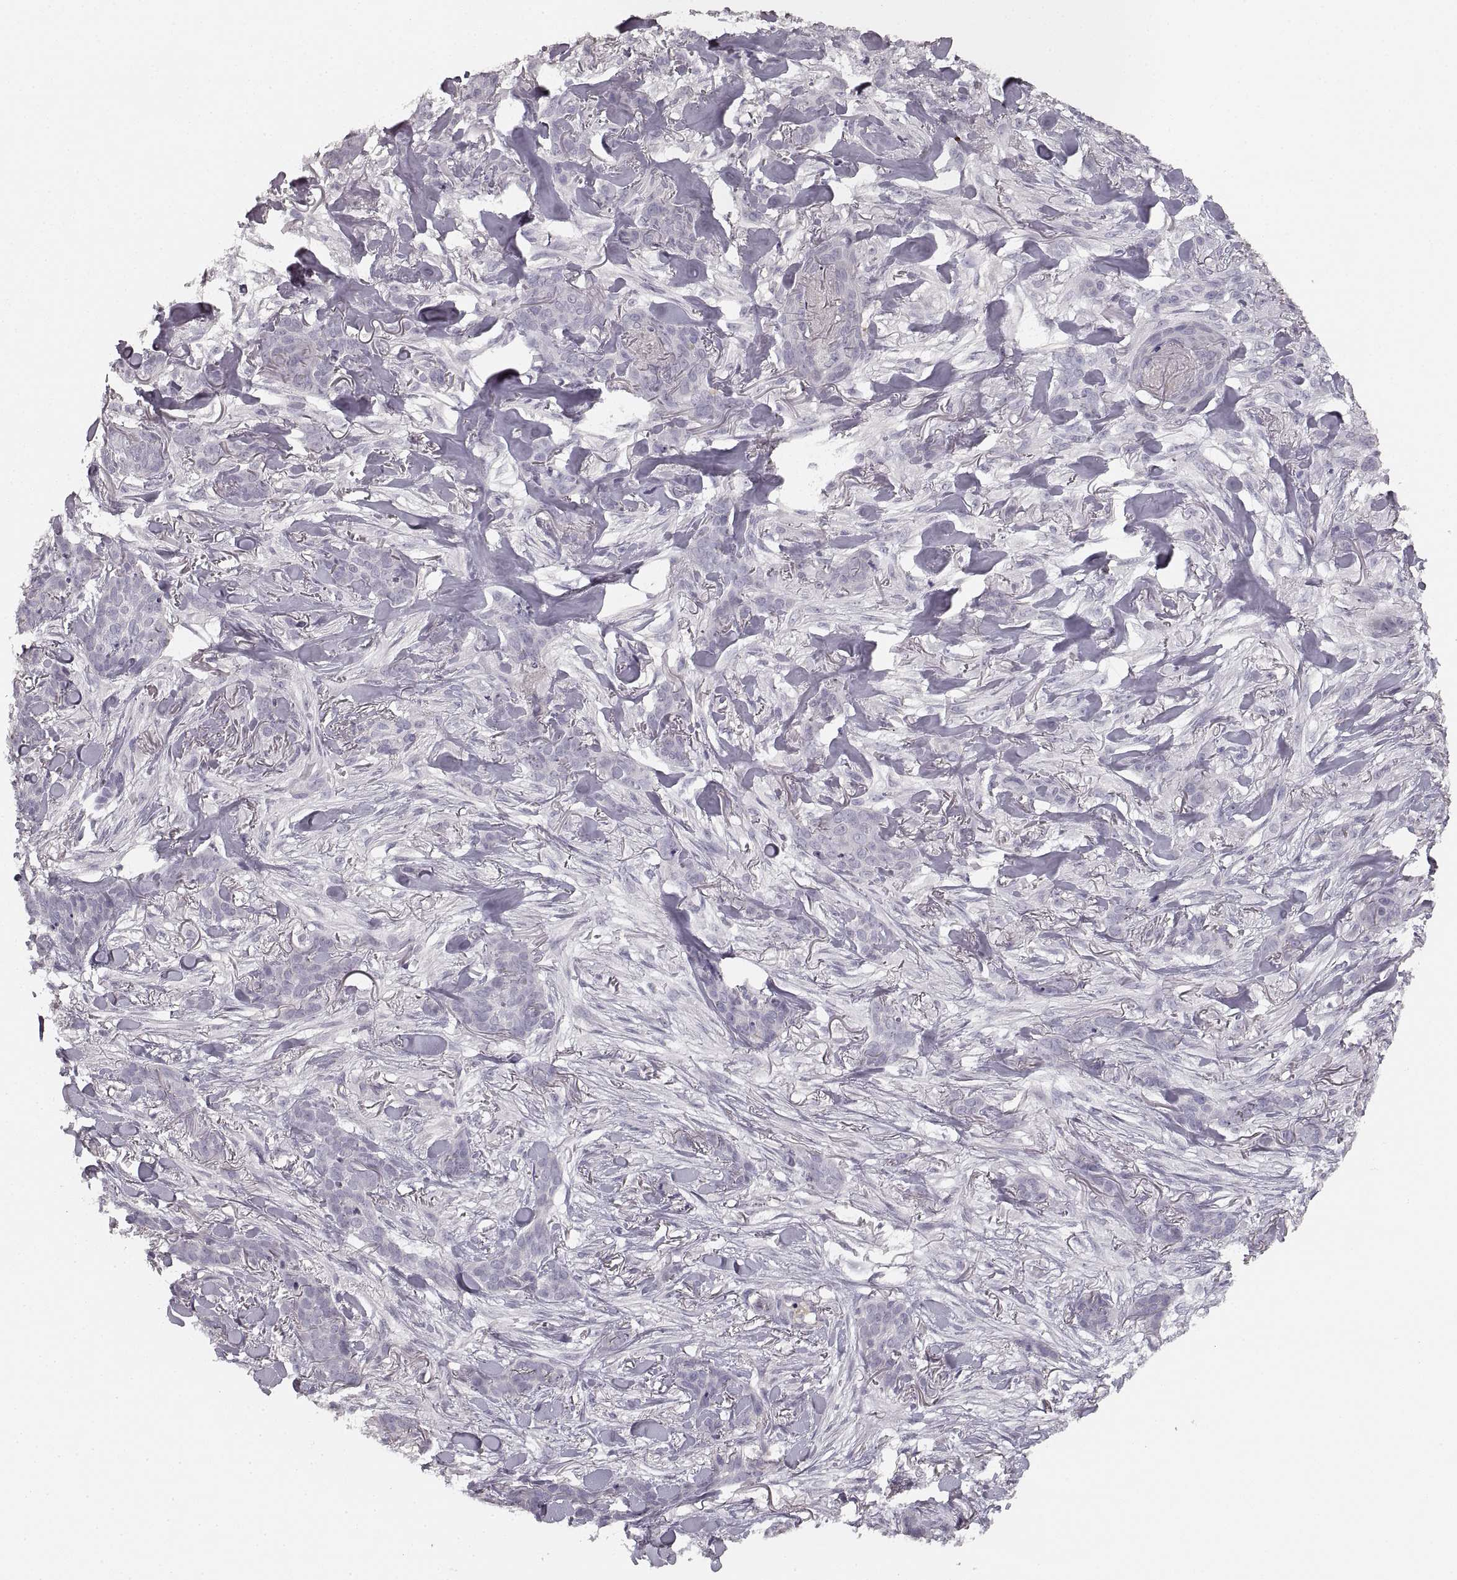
{"staining": {"intensity": "negative", "quantity": "none", "location": "none"}, "tissue": "skin cancer", "cell_type": "Tumor cells", "image_type": "cancer", "snomed": [{"axis": "morphology", "description": "Basal cell carcinoma"}, {"axis": "topography", "description": "Skin"}], "caption": "Protein analysis of skin basal cell carcinoma exhibits no significant expression in tumor cells.", "gene": "RUNDC3A", "patient": {"sex": "female", "age": 61}}